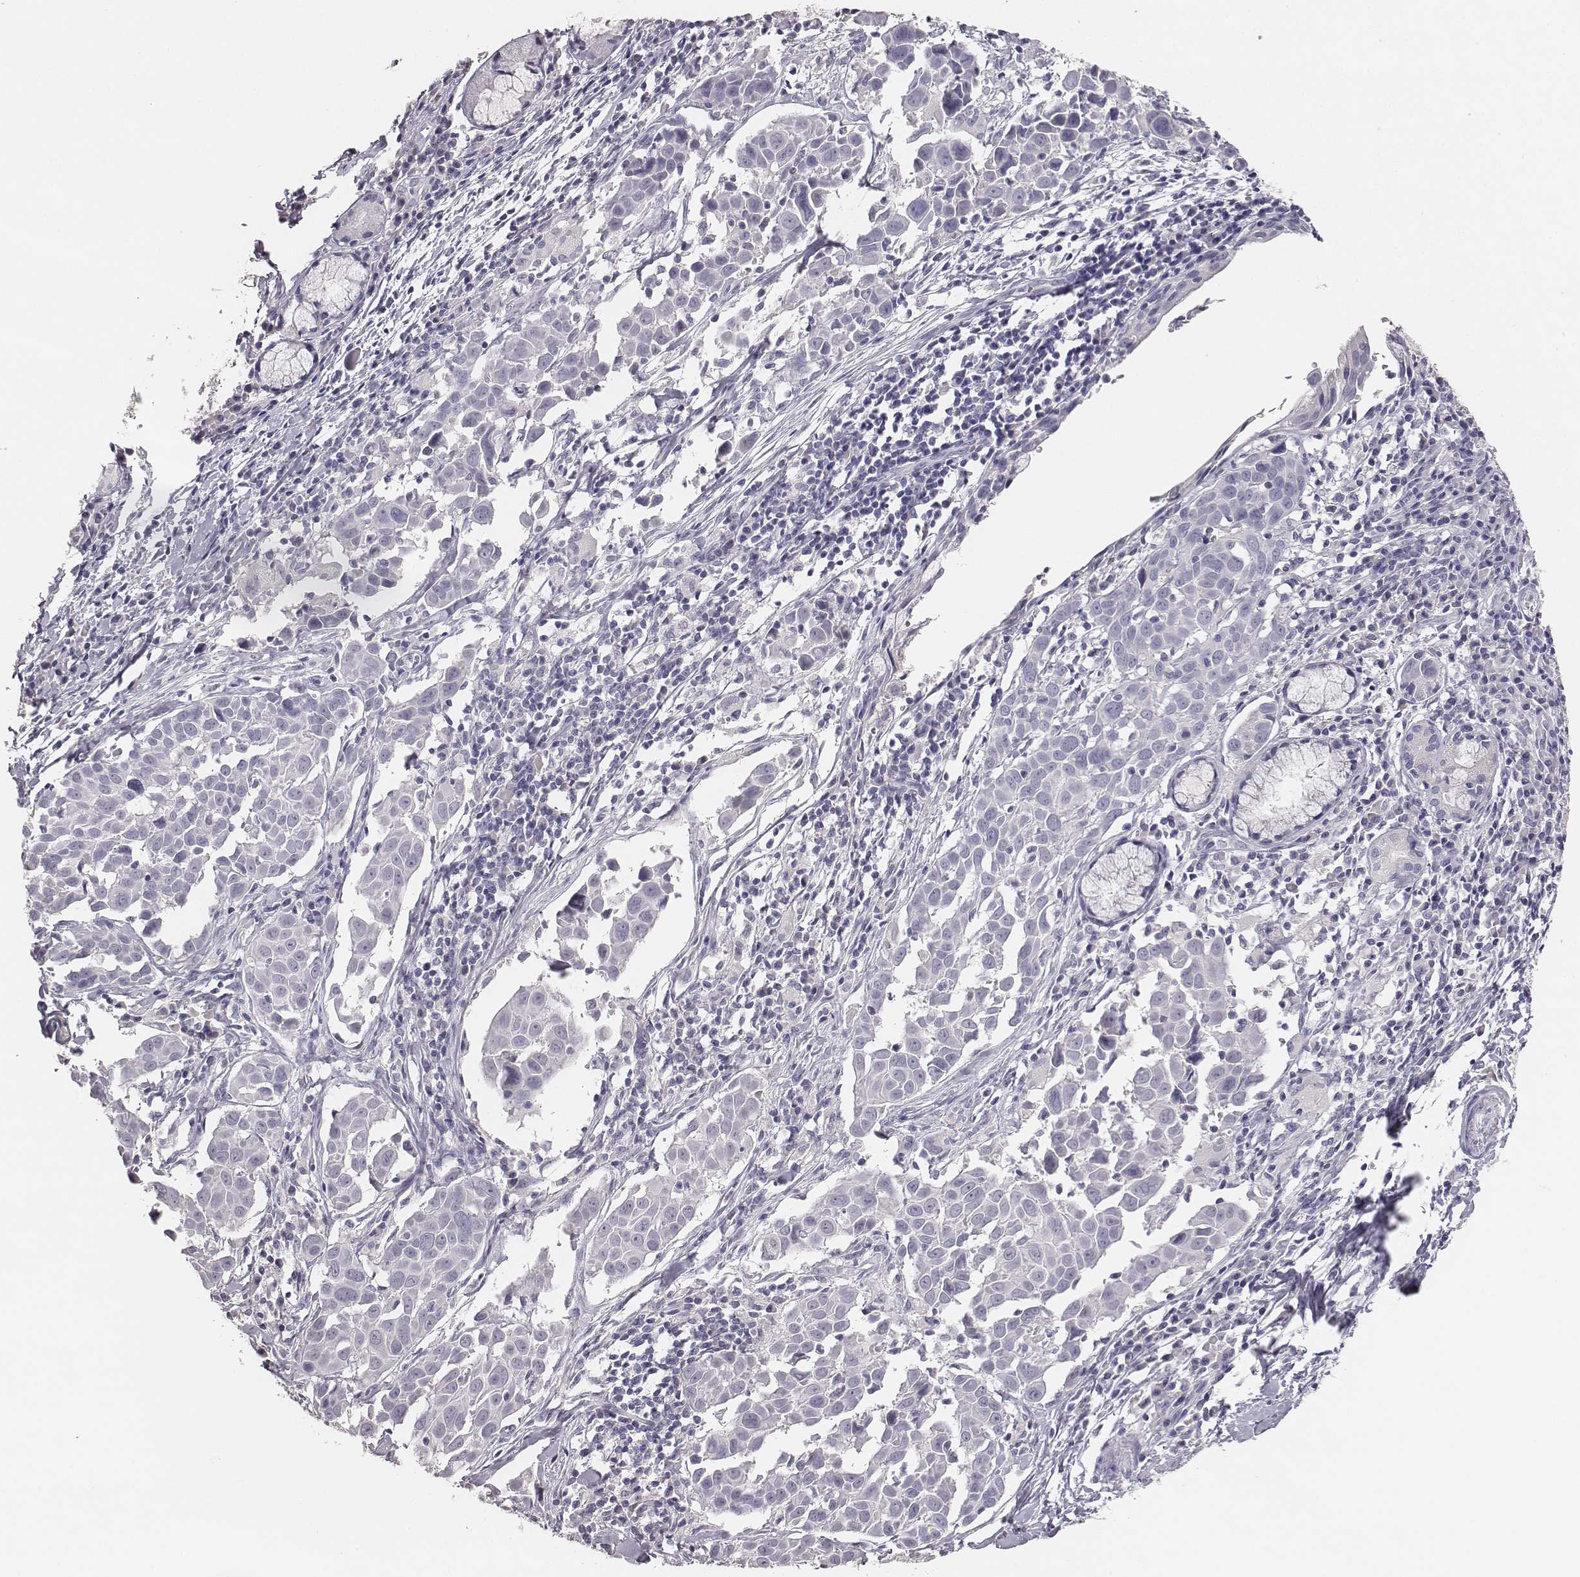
{"staining": {"intensity": "negative", "quantity": "none", "location": "none"}, "tissue": "lung cancer", "cell_type": "Tumor cells", "image_type": "cancer", "snomed": [{"axis": "morphology", "description": "Squamous cell carcinoma, NOS"}, {"axis": "topography", "description": "Lung"}], "caption": "A micrograph of human squamous cell carcinoma (lung) is negative for staining in tumor cells.", "gene": "MYH6", "patient": {"sex": "male", "age": 57}}